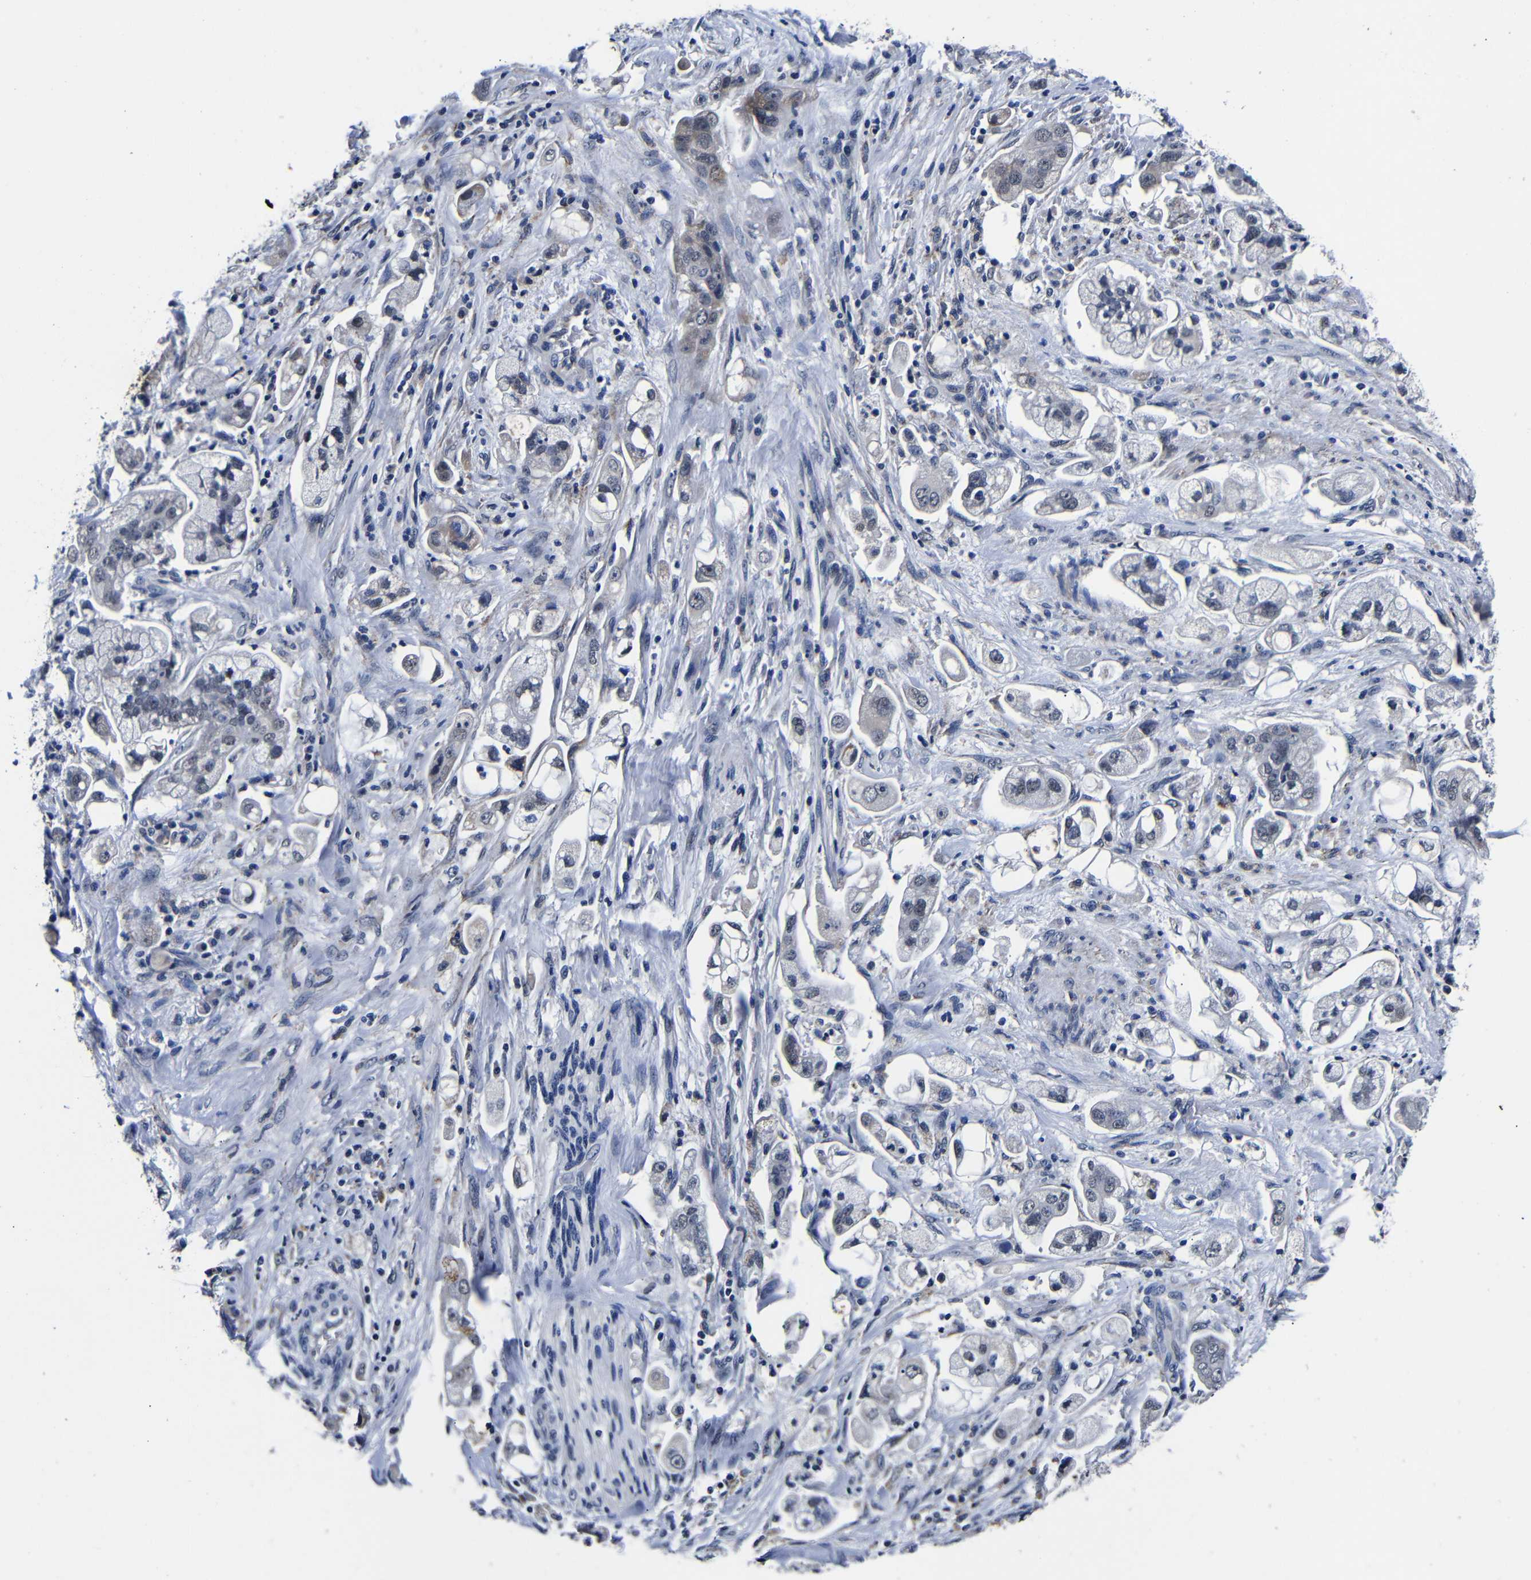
{"staining": {"intensity": "weak", "quantity": "<25%", "location": "cytoplasmic/membranous"}, "tissue": "stomach cancer", "cell_type": "Tumor cells", "image_type": "cancer", "snomed": [{"axis": "morphology", "description": "Adenocarcinoma, NOS"}, {"axis": "topography", "description": "Stomach"}], "caption": "Tumor cells show no significant protein expression in stomach adenocarcinoma.", "gene": "DEPP1", "patient": {"sex": "male", "age": 62}}